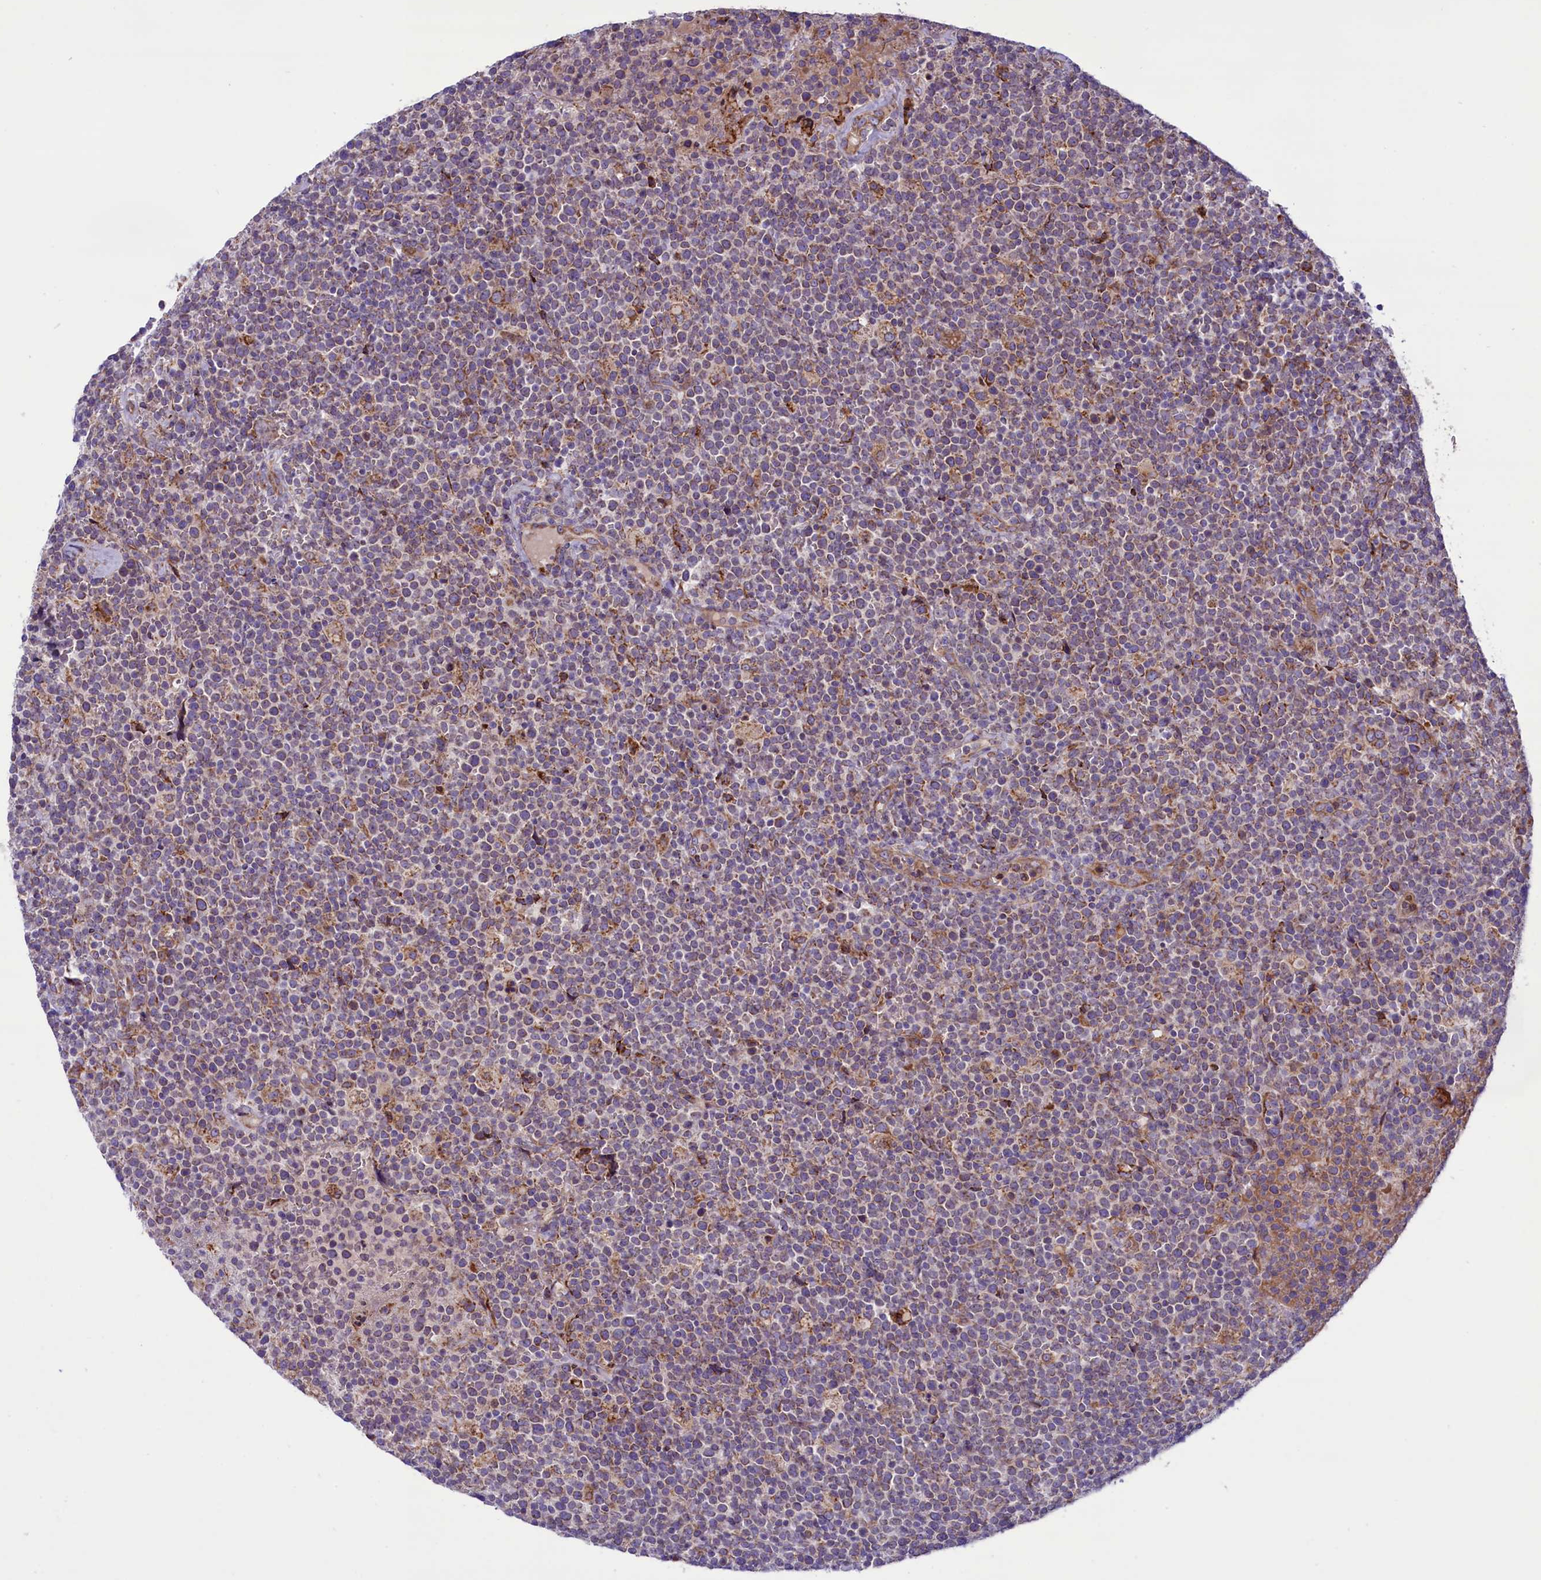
{"staining": {"intensity": "weak", "quantity": ">75%", "location": "cytoplasmic/membranous"}, "tissue": "lymphoma", "cell_type": "Tumor cells", "image_type": "cancer", "snomed": [{"axis": "morphology", "description": "Malignant lymphoma, non-Hodgkin's type, High grade"}, {"axis": "topography", "description": "Lymph node"}], "caption": "Approximately >75% of tumor cells in lymphoma demonstrate weak cytoplasmic/membranous protein expression as visualized by brown immunohistochemical staining.", "gene": "PTPRU", "patient": {"sex": "male", "age": 61}}